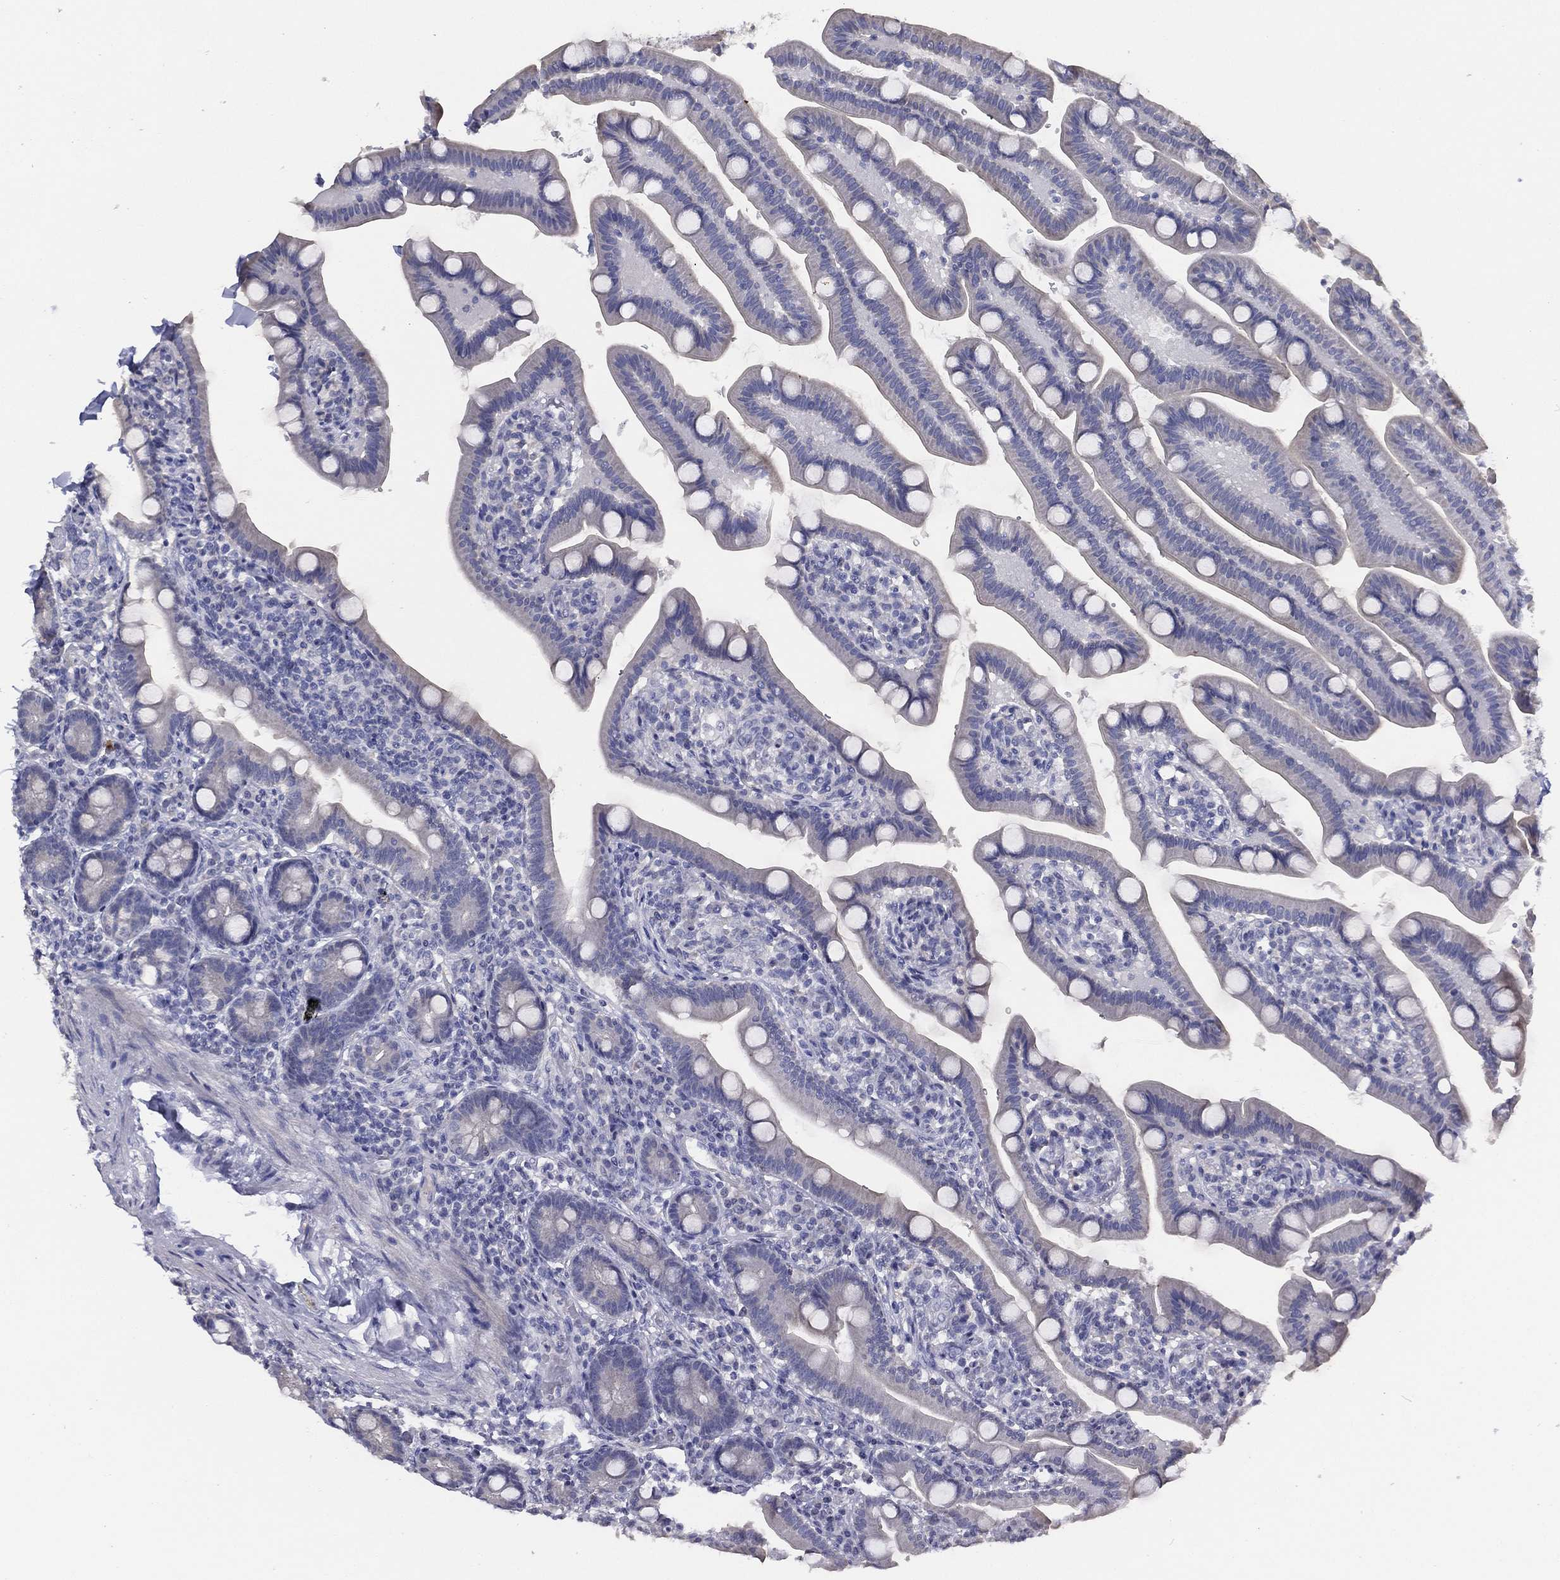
{"staining": {"intensity": "negative", "quantity": "none", "location": "none"}, "tissue": "small intestine", "cell_type": "Glandular cells", "image_type": "normal", "snomed": [{"axis": "morphology", "description": "Normal tissue, NOS"}, {"axis": "topography", "description": "Small intestine"}], "caption": "This photomicrograph is of benign small intestine stained with IHC to label a protein in brown with the nuclei are counter-stained blue. There is no positivity in glandular cells. (DAB IHC with hematoxylin counter stain).", "gene": "SLC13A4", "patient": {"sex": "male", "age": 66}}